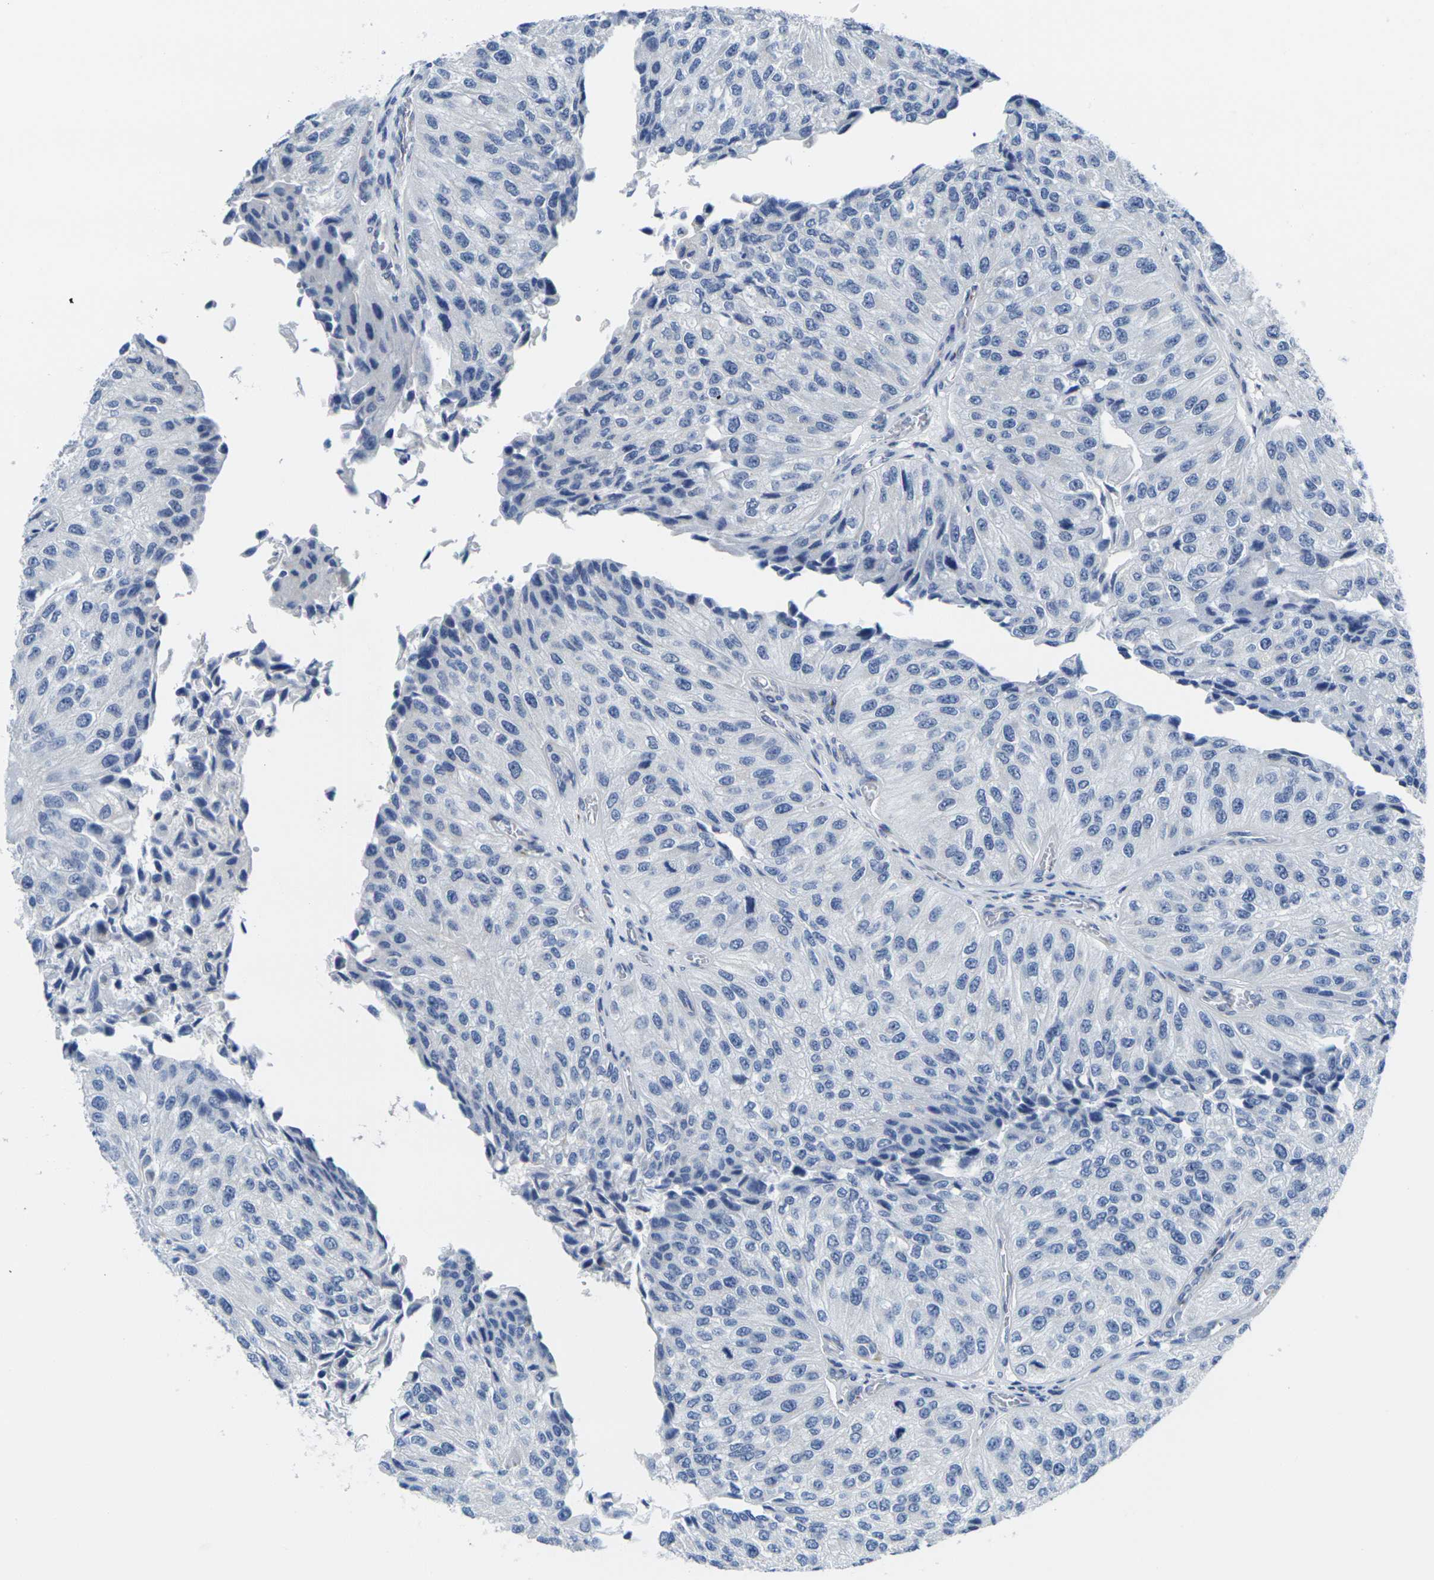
{"staining": {"intensity": "negative", "quantity": "none", "location": "none"}, "tissue": "urothelial cancer", "cell_type": "Tumor cells", "image_type": "cancer", "snomed": [{"axis": "morphology", "description": "Urothelial carcinoma, High grade"}, {"axis": "topography", "description": "Kidney"}, {"axis": "topography", "description": "Urinary bladder"}], "caption": "IHC image of neoplastic tissue: urothelial cancer stained with DAB (3,3'-diaminobenzidine) shows no significant protein expression in tumor cells.", "gene": "CRK", "patient": {"sex": "male", "age": 77}}